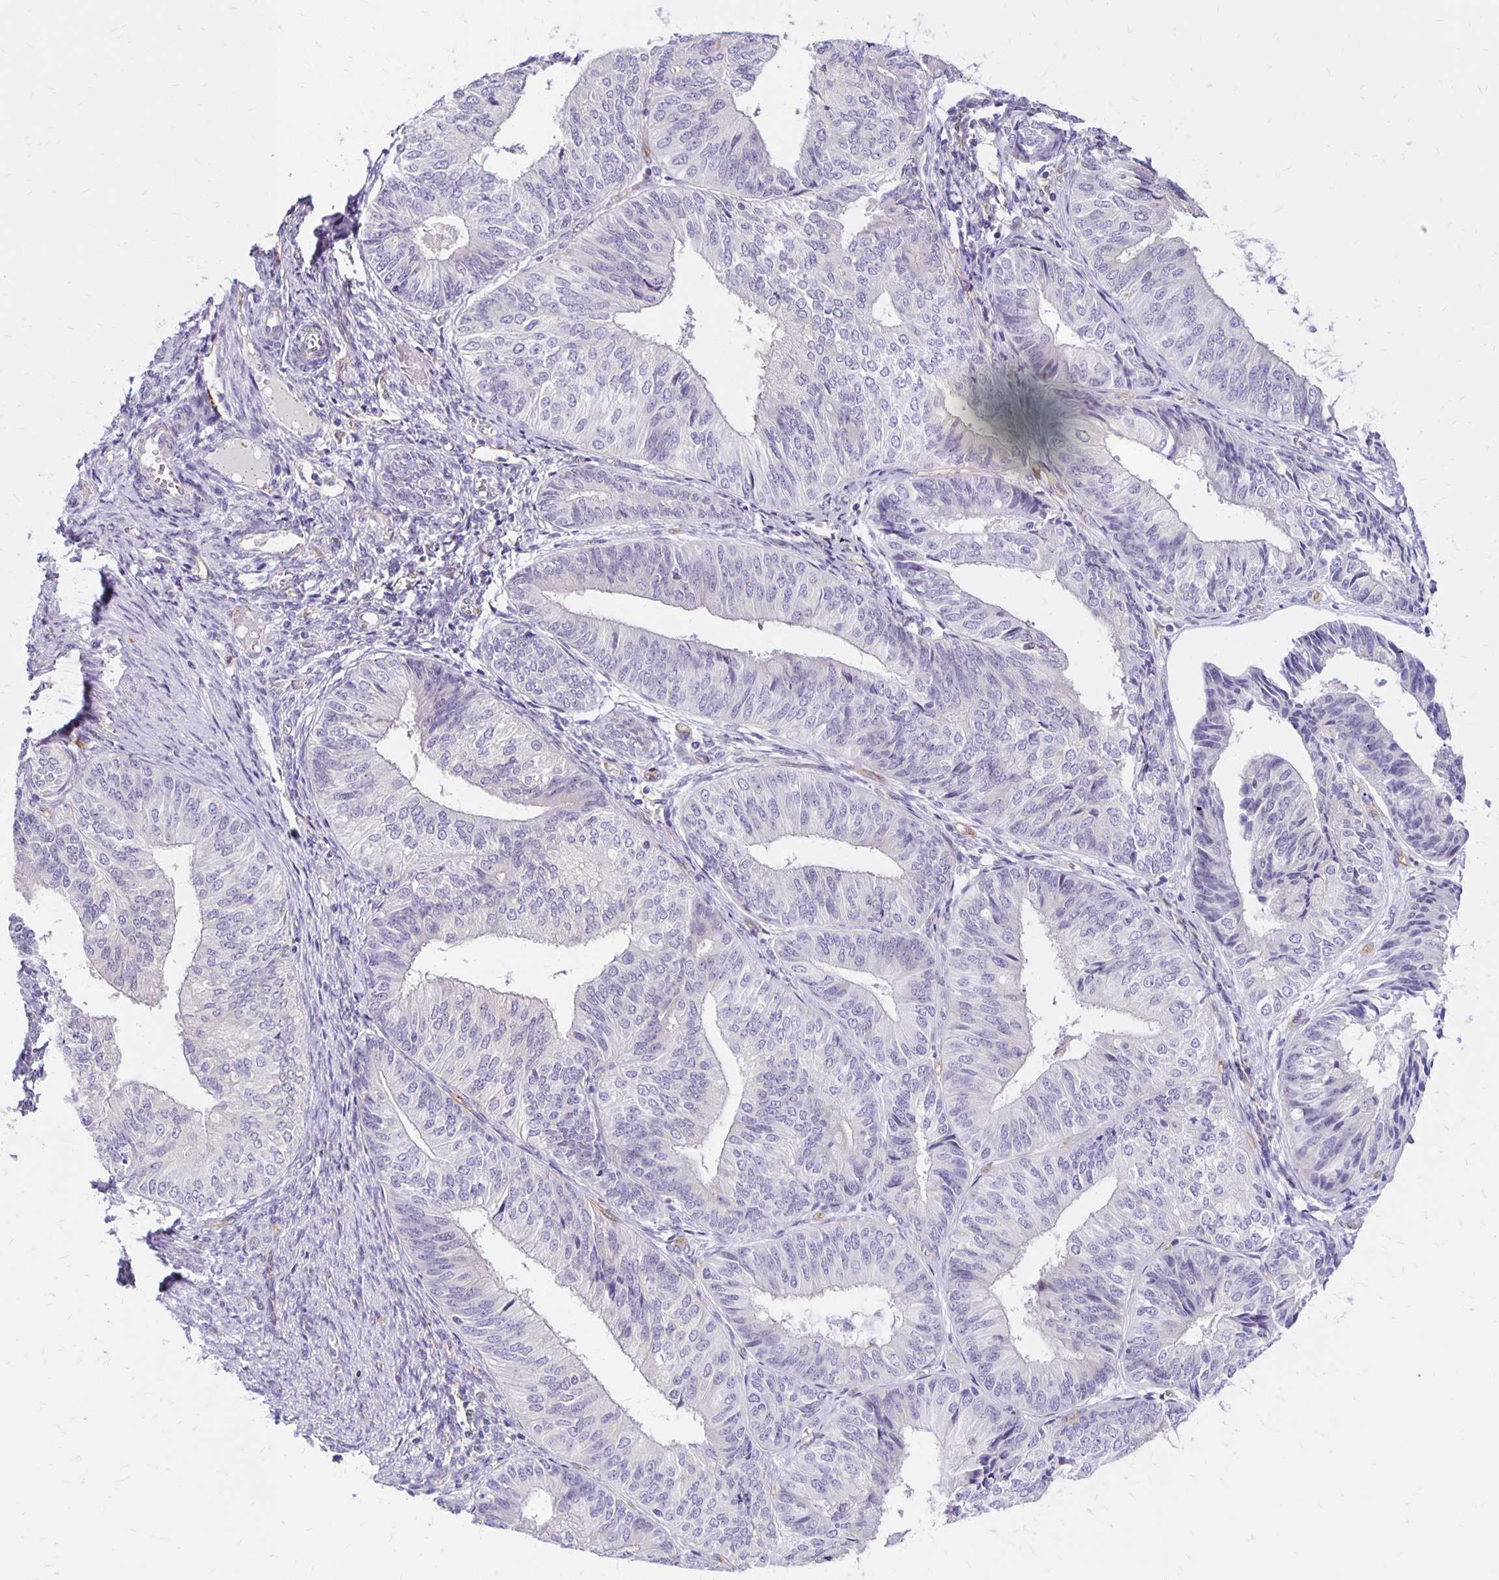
{"staining": {"intensity": "negative", "quantity": "none", "location": "none"}, "tissue": "endometrial cancer", "cell_type": "Tumor cells", "image_type": "cancer", "snomed": [{"axis": "morphology", "description": "Adenocarcinoma, NOS"}, {"axis": "topography", "description": "Endometrium"}], "caption": "Endometrial cancer (adenocarcinoma) was stained to show a protein in brown. There is no significant positivity in tumor cells. (IHC, brightfield microscopy, high magnification).", "gene": "TTYH1", "patient": {"sex": "female", "age": 58}}